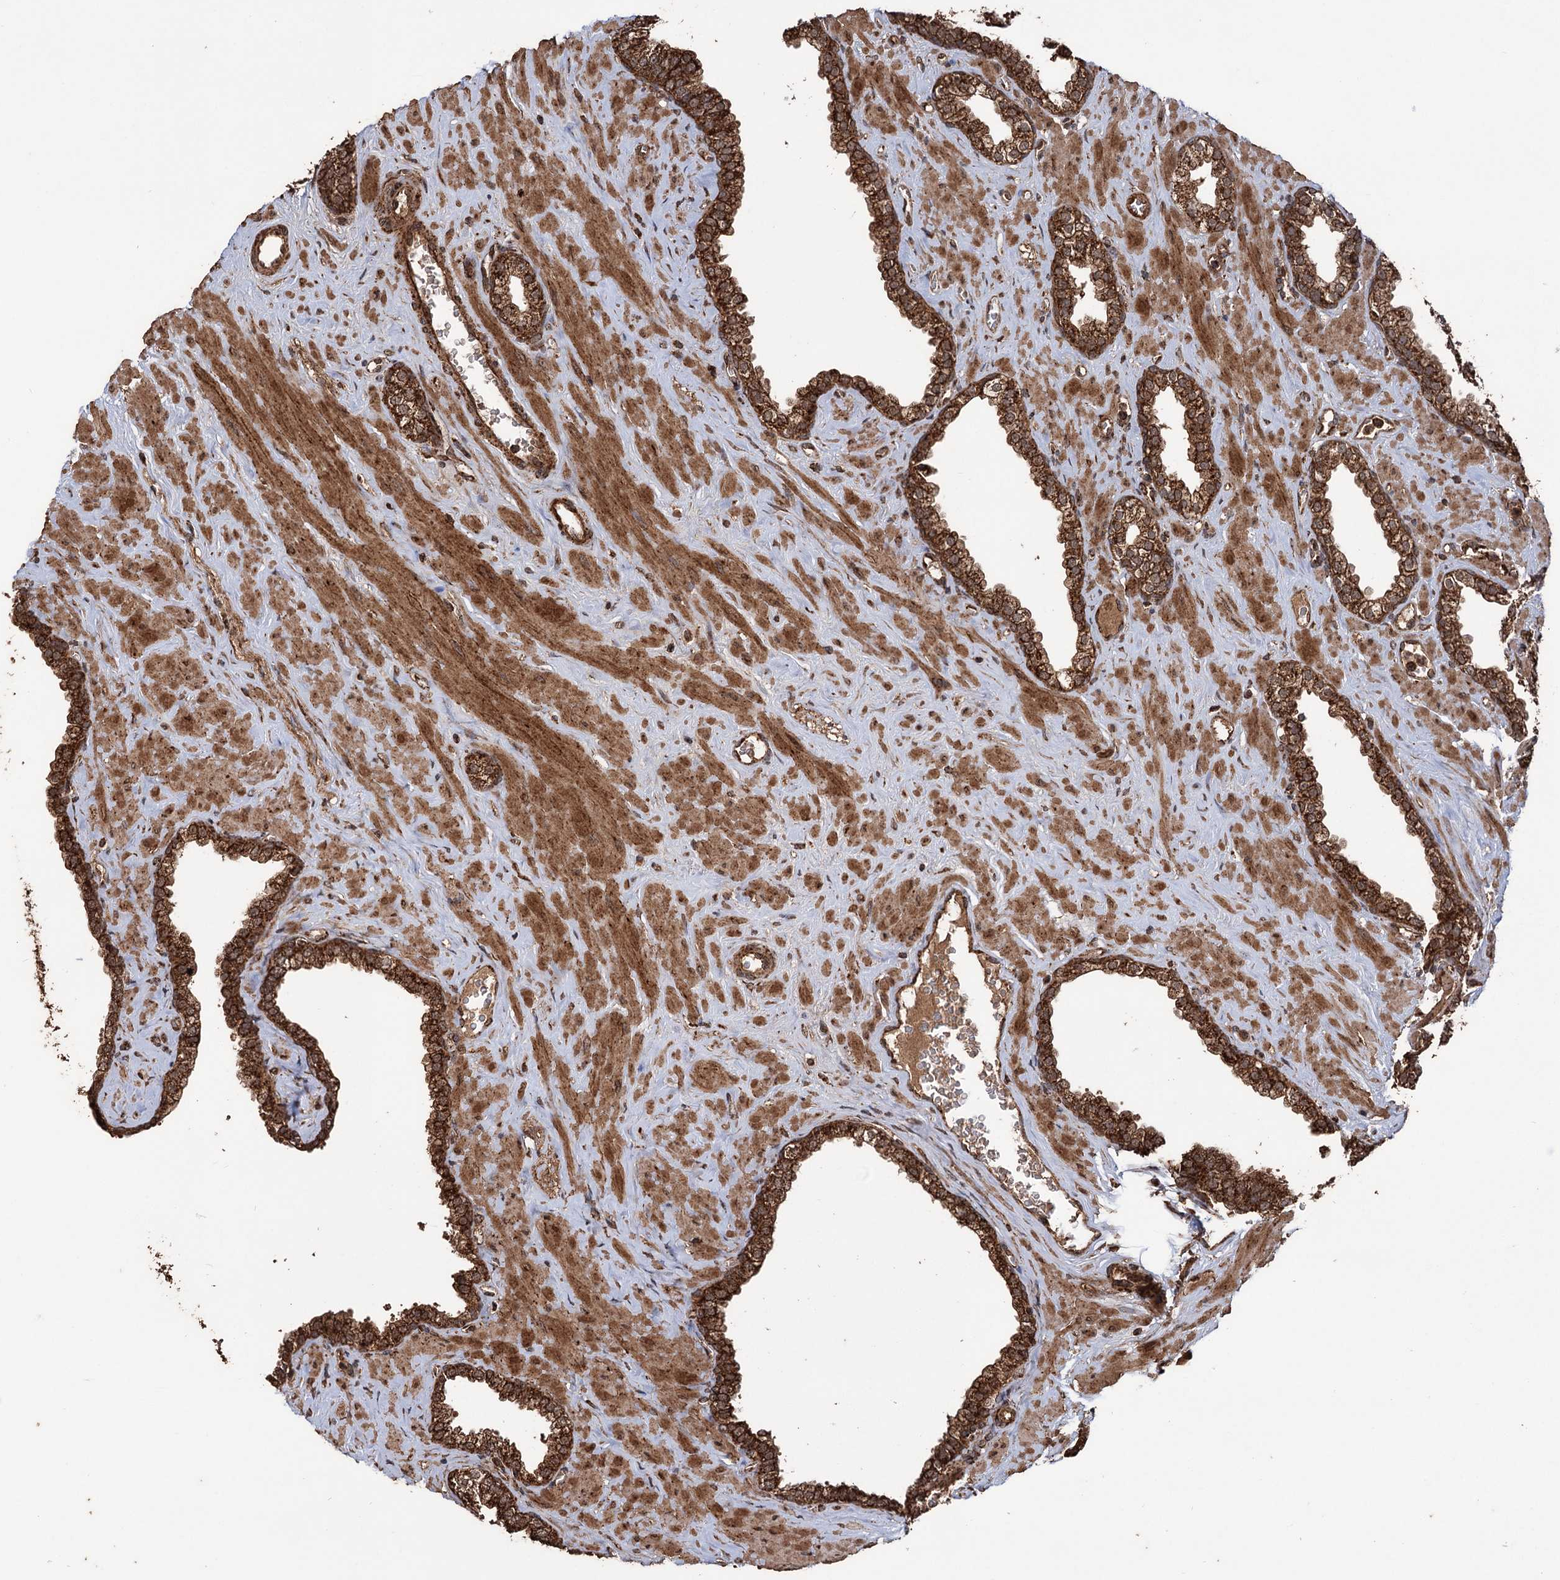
{"staining": {"intensity": "strong", "quantity": ">75%", "location": "cytoplasmic/membranous"}, "tissue": "prostate", "cell_type": "Glandular cells", "image_type": "normal", "snomed": [{"axis": "morphology", "description": "Normal tissue, NOS"}, {"axis": "morphology", "description": "Urothelial carcinoma, Low grade"}, {"axis": "topography", "description": "Urinary bladder"}, {"axis": "topography", "description": "Prostate"}], "caption": "This histopathology image shows normal prostate stained with IHC to label a protein in brown. The cytoplasmic/membranous of glandular cells show strong positivity for the protein. Nuclei are counter-stained blue.", "gene": "IPO4", "patient": {"sex": "male", "age": 60}}